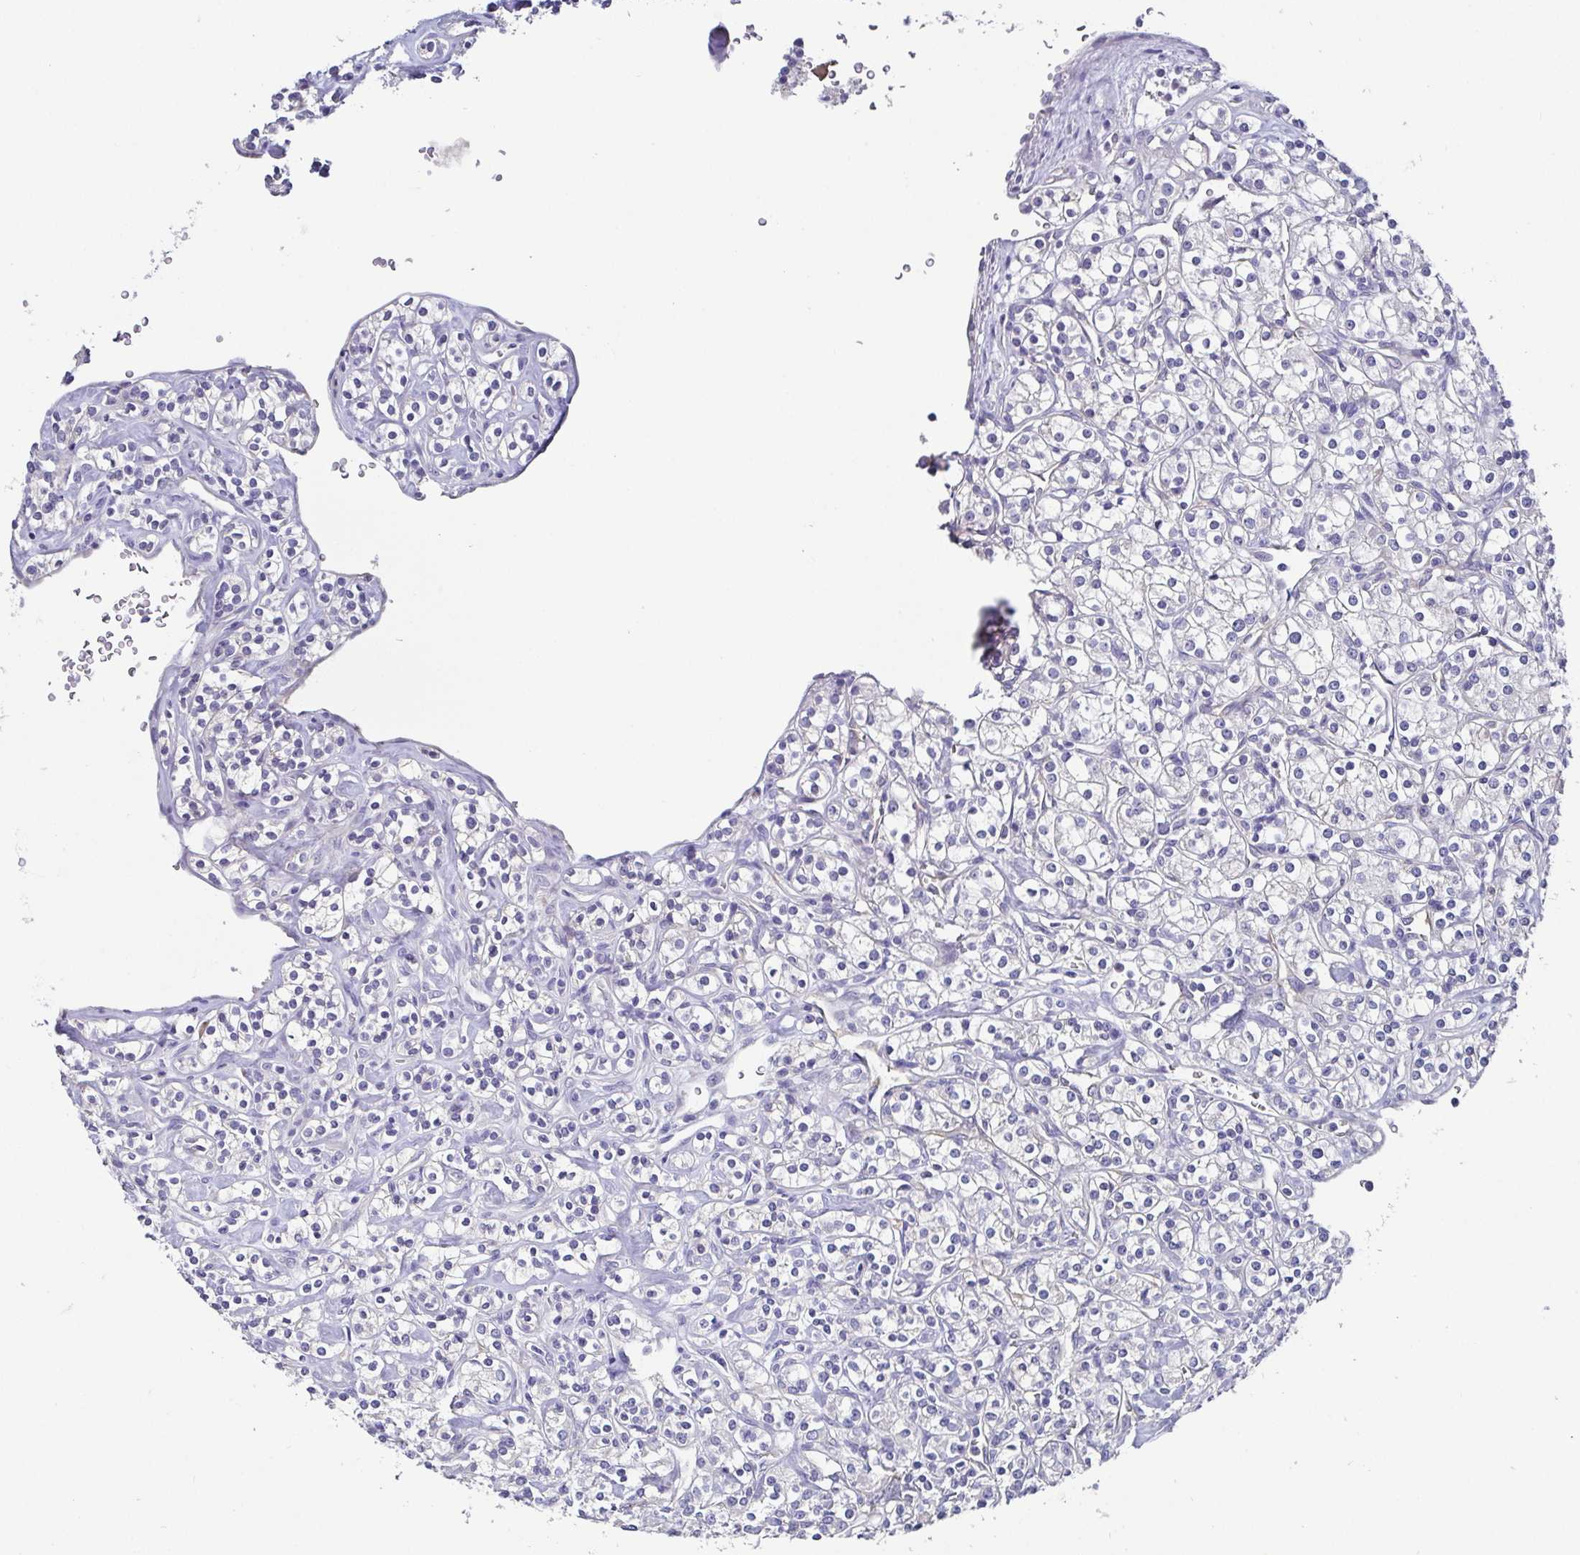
{"staining": {"intensity": "negative", "quantity": "none", "location": "none"}, "tissue": "renal cancer", "cell_type": "Tumor cells", "image_type": "cancer", "snomed": [{"axis": "morphology", "description": "Adenocarcinoma, NOS"}, {"axis": "topography", "description": "Kidney"}], "caption": "The image shows no significant staining in tumor cells of renal cancer (adenocarcinoma).", "gene": "ADAMTS6", "patient": {"sex": "male", "age": 77}}